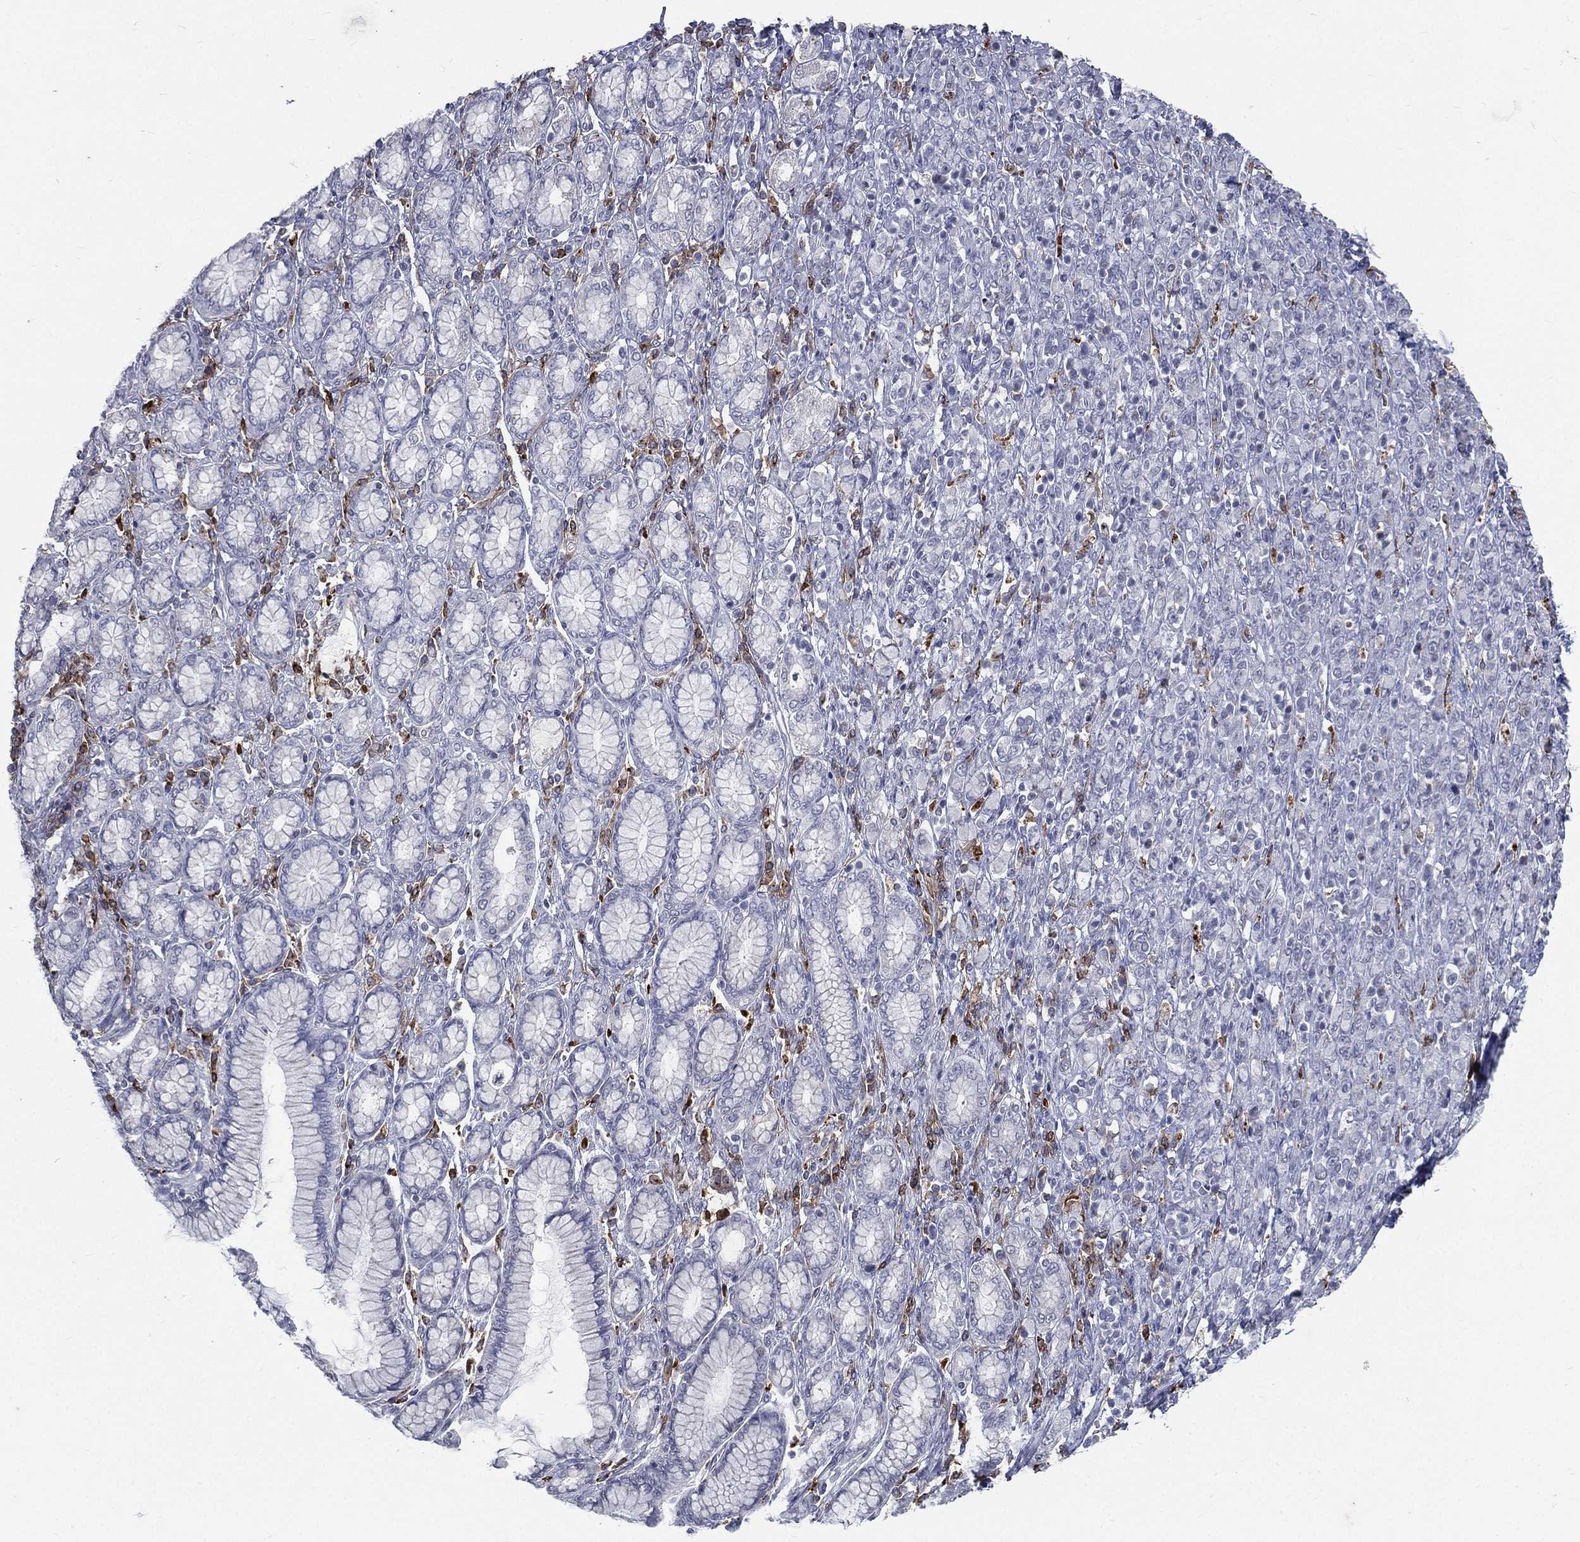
{"staining": {"intensity": "negative", "quantity": "none", "location": "none"}, "tissue": "stomach cancer", "cell_type": "Tumor cells", "image_type": "cancer", "snomed": [{"axis": "morphology", "description": "Normal tissue, NOS"}, {"axis": "morphology", "description": "Adenocarcinoma, NOS"}, {"axis": "topography", "description": "Stomach"}], "caption": "Immunohistochemical staining of human stomach cancer displays no significant staining in tumor cells. (IHC, brightfield microscopy, high magnification).", "gene": "EVI2B", "patient": {"sex": "female", "age": 79}}